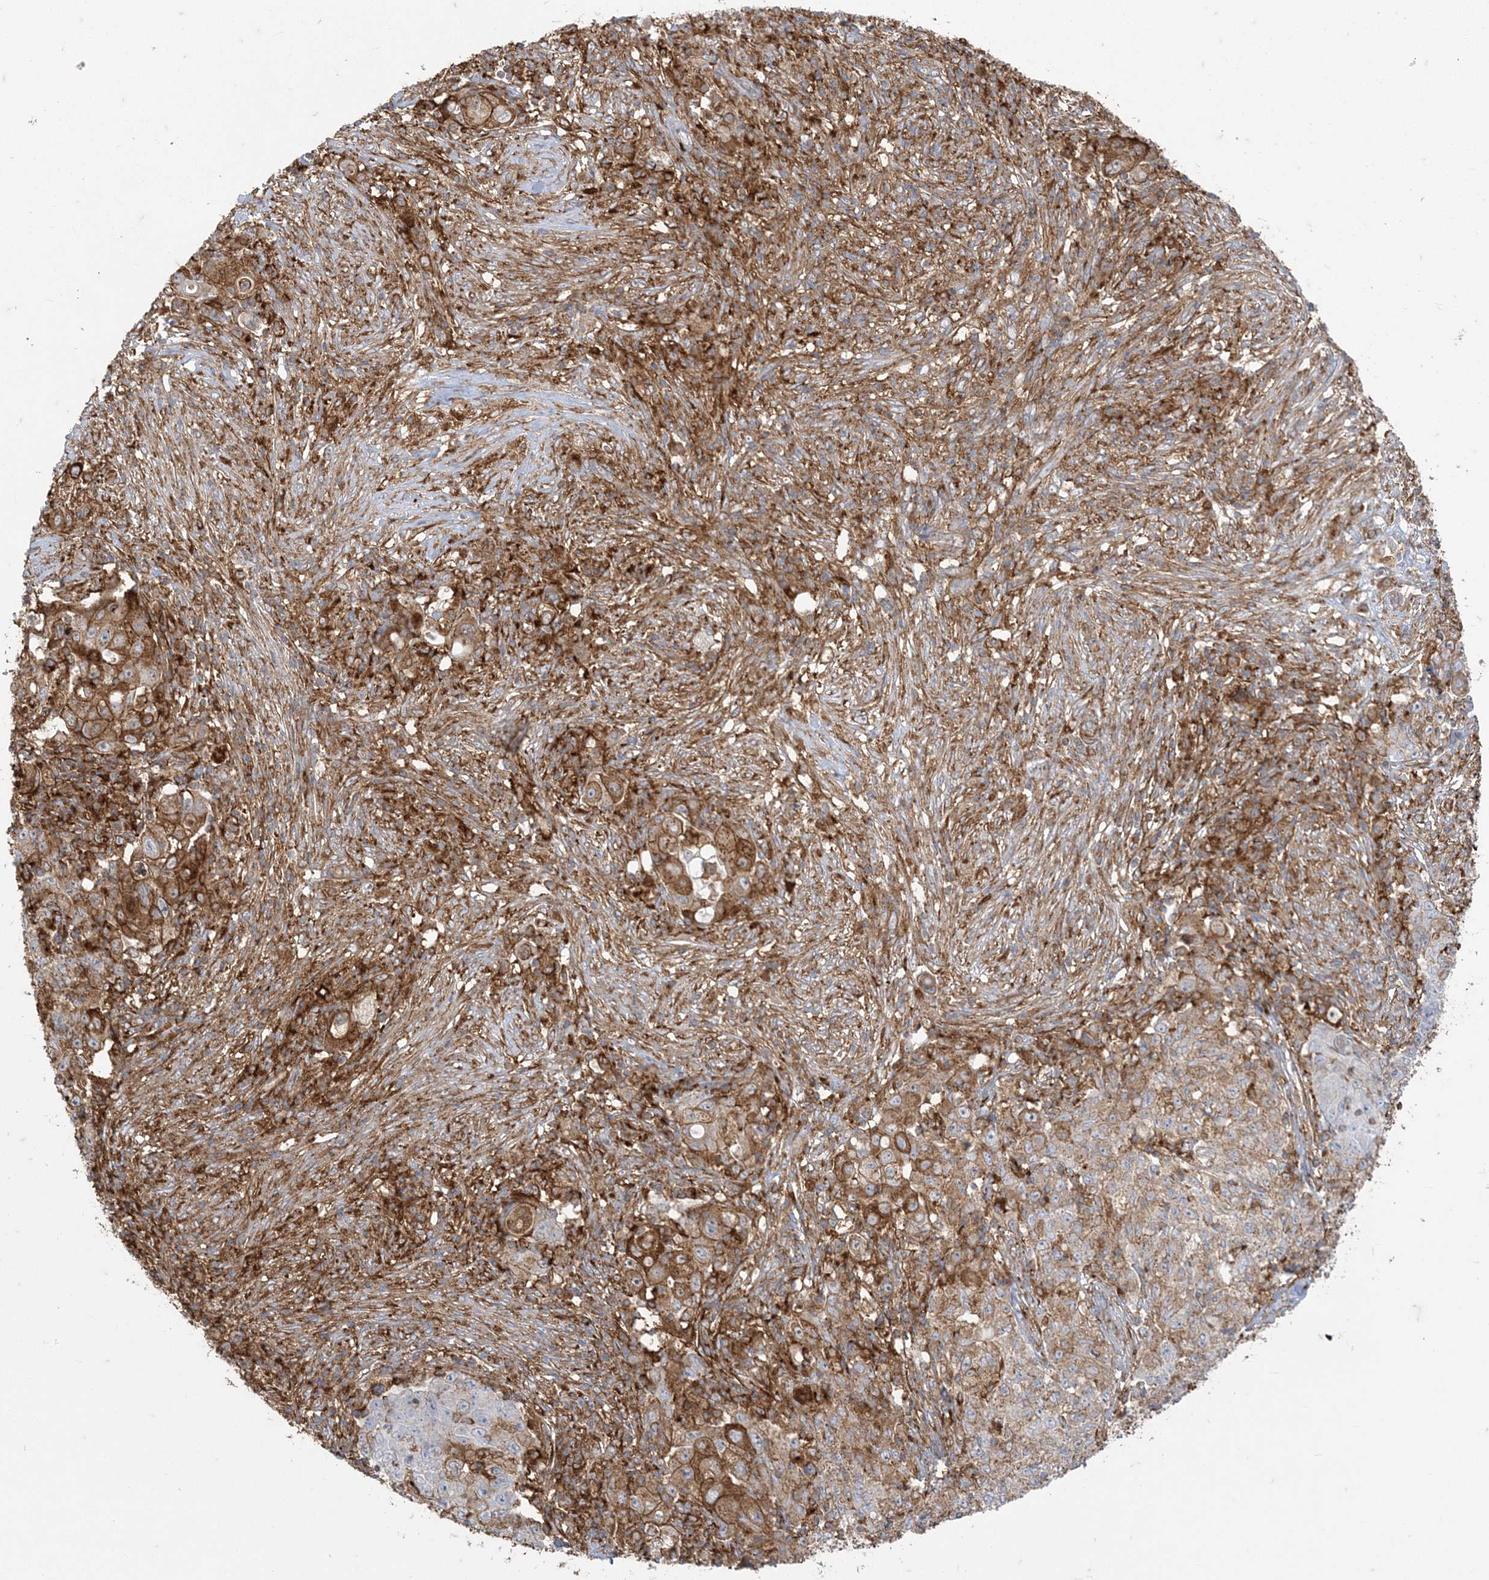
{"staining": {"intensity": "moderate", "quantity": "25%-75%", "location": "cytoplasmic/membranous"}, "tissue": "ovarian cancer", "cell_type": "Tumor cells", "image_type": "cancer", "snomed": [{"axis": "morphology", "description": "Carcinoma, endometroid"}, {"axis": "topography", "description": "Ovary"}], "caption": "Endometroid carcinoma (ovarian) tissue reveals moderate cytoplasmic/membranous expression in about 25%-75% of tumor cells (Stains: DAB in brown, nuclei in blue, Microscopy: brightfield microscopy at high magnification).", "gene": "DERL3", "patient": {"sex": "female", "age": 42}}